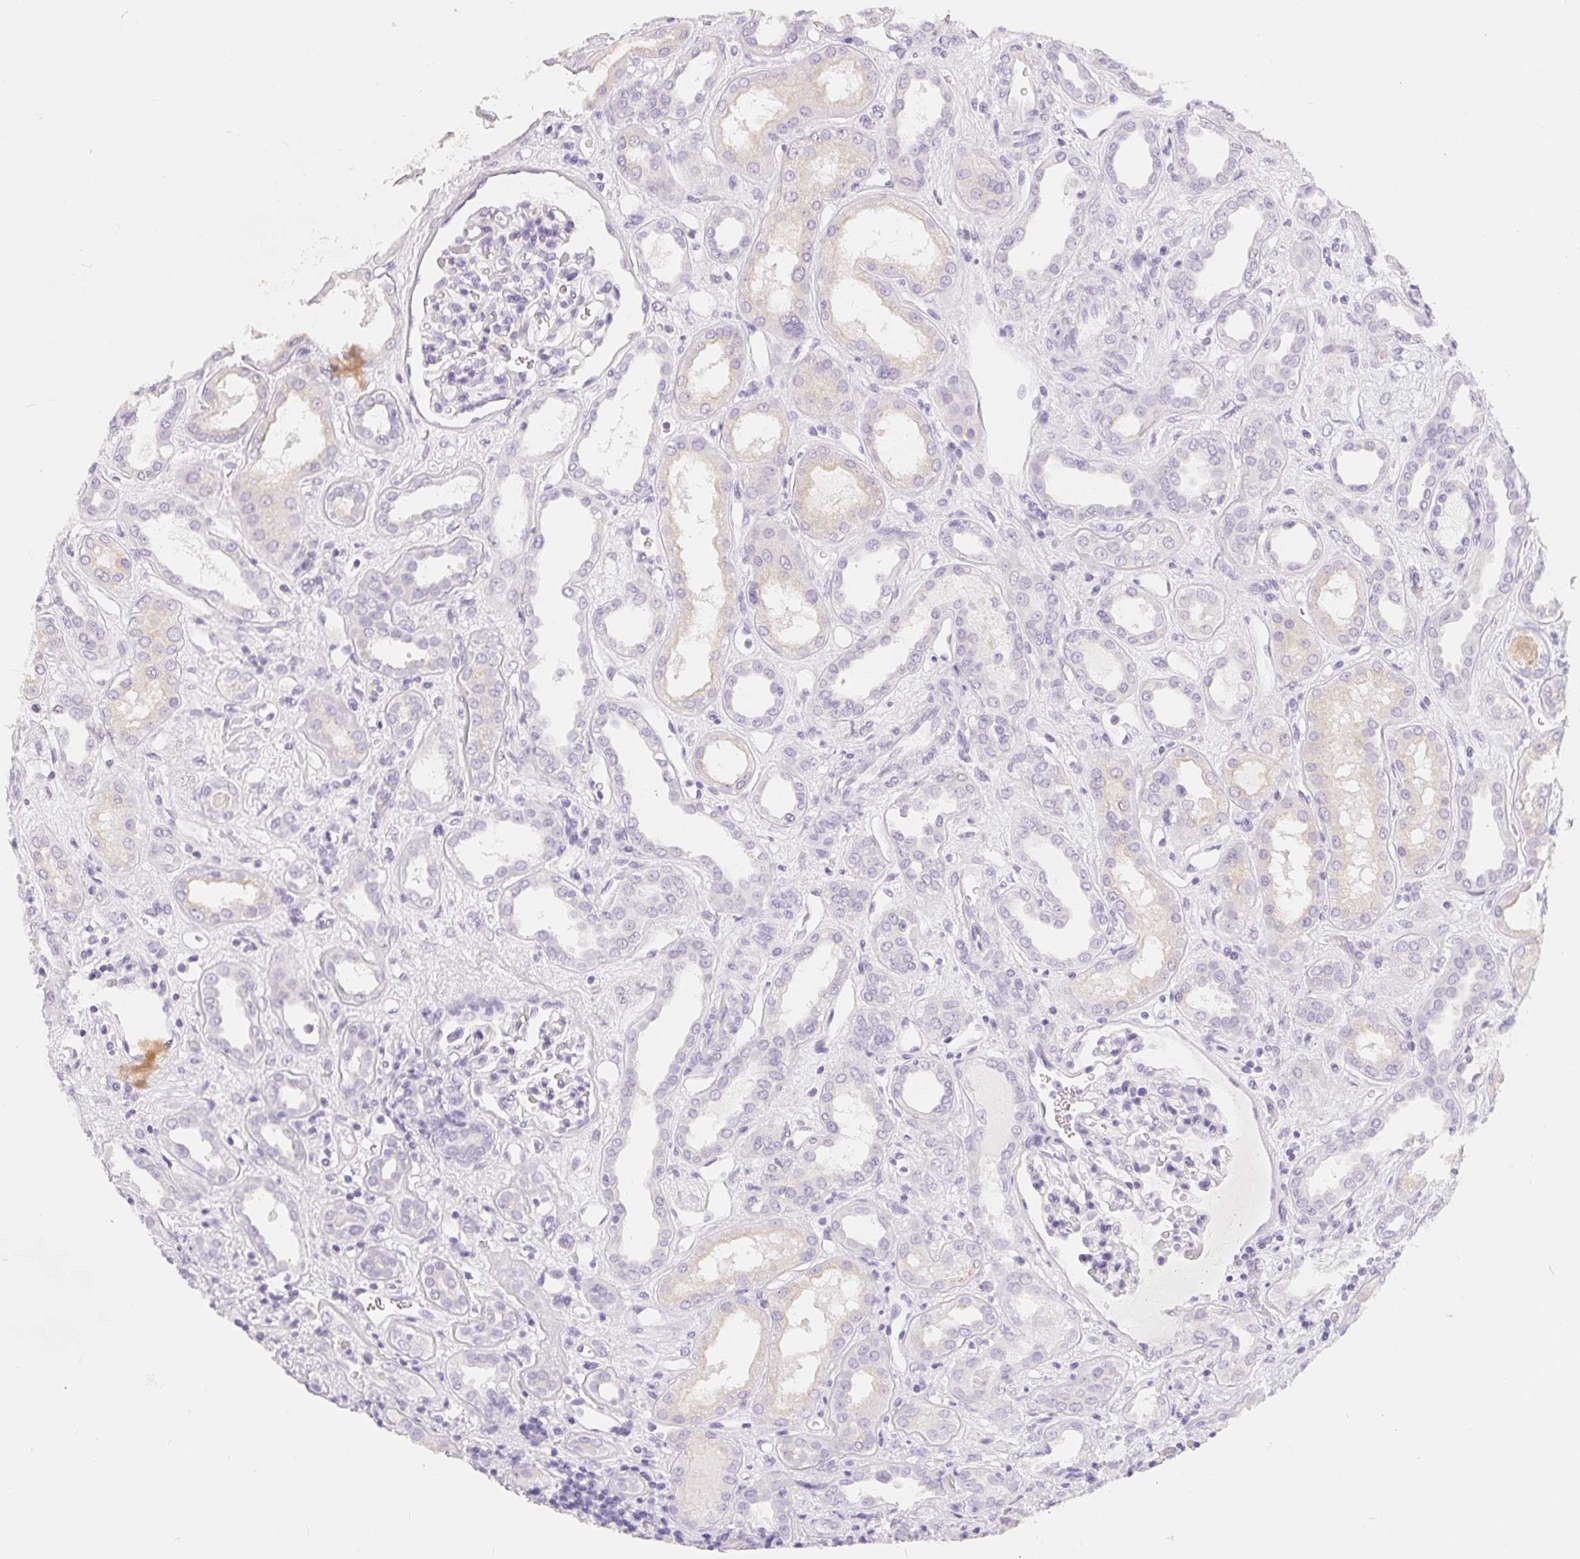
{"staining": {"intensity": "negative", "quantity": "none", "location": "none"}, "tissue": "kidney", "cell_type": "Cells in glomeruli", "image_type": "normal", "snomed": [{"axis": "morphology", "description": "Normal tissue, NOS"}, {"axis": "topography", "description": "Kidney"}], "caption": "The histopathology image reveals no significant positivity in cells in glomeruli of kidney.", "gene": "SPACA5B", "patient": {"sex": "male", "age": 59}}